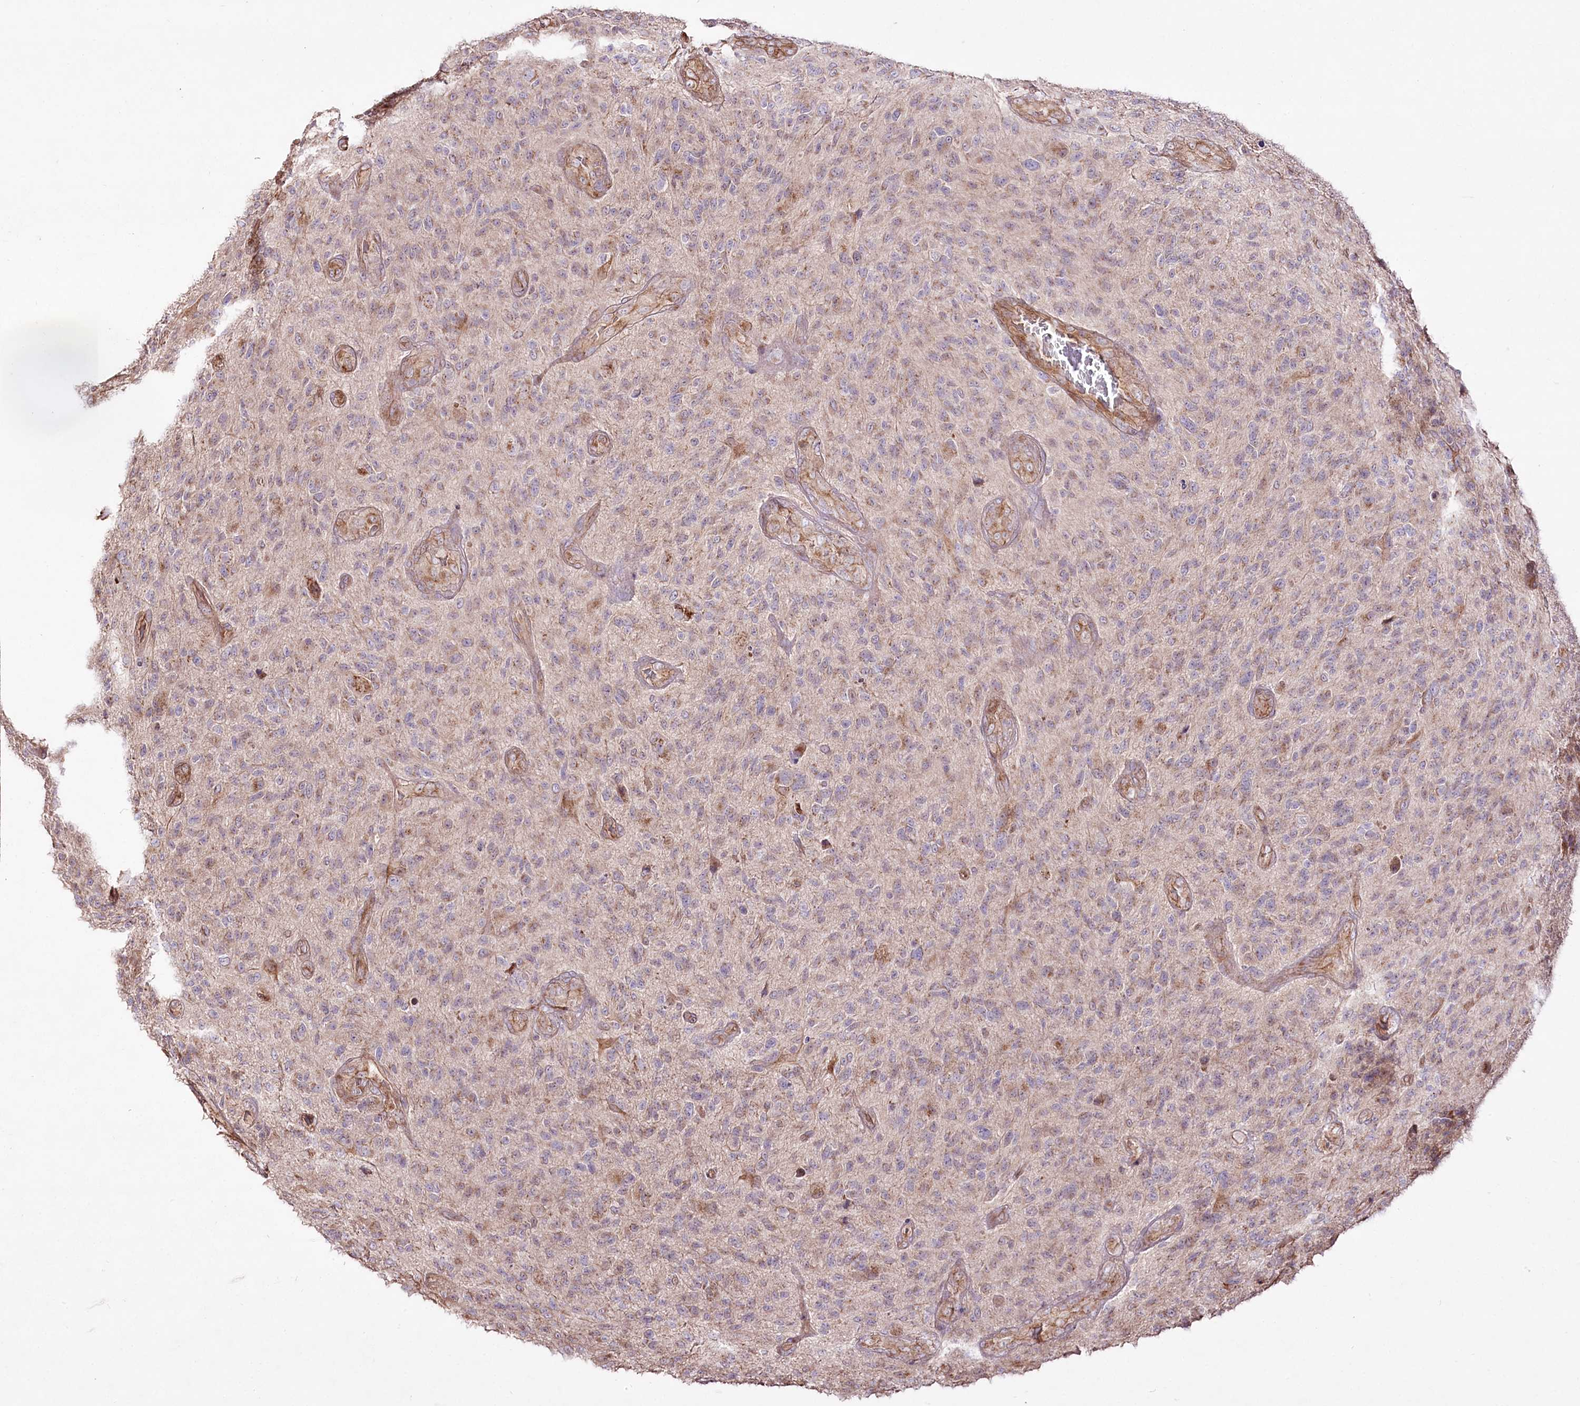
{"staining": {"intensity": "negative", "quantity": "none", "location": "none"}, "tissue": "glioma", "cell_type": "Tumor cells", "image_type": "cancer", "snomed": [{"axis": "morphology", "description": "Glioma, malignant, High grade"}, {"axis": "topography", "description": "Brain"}], "caption": "Immunohistochemistry (IHC) of high-grade glioma (malignant) reveals no staining in tumor cells.", "gene": "REXO2", "patient": {"sex": "male", "age": 47}}